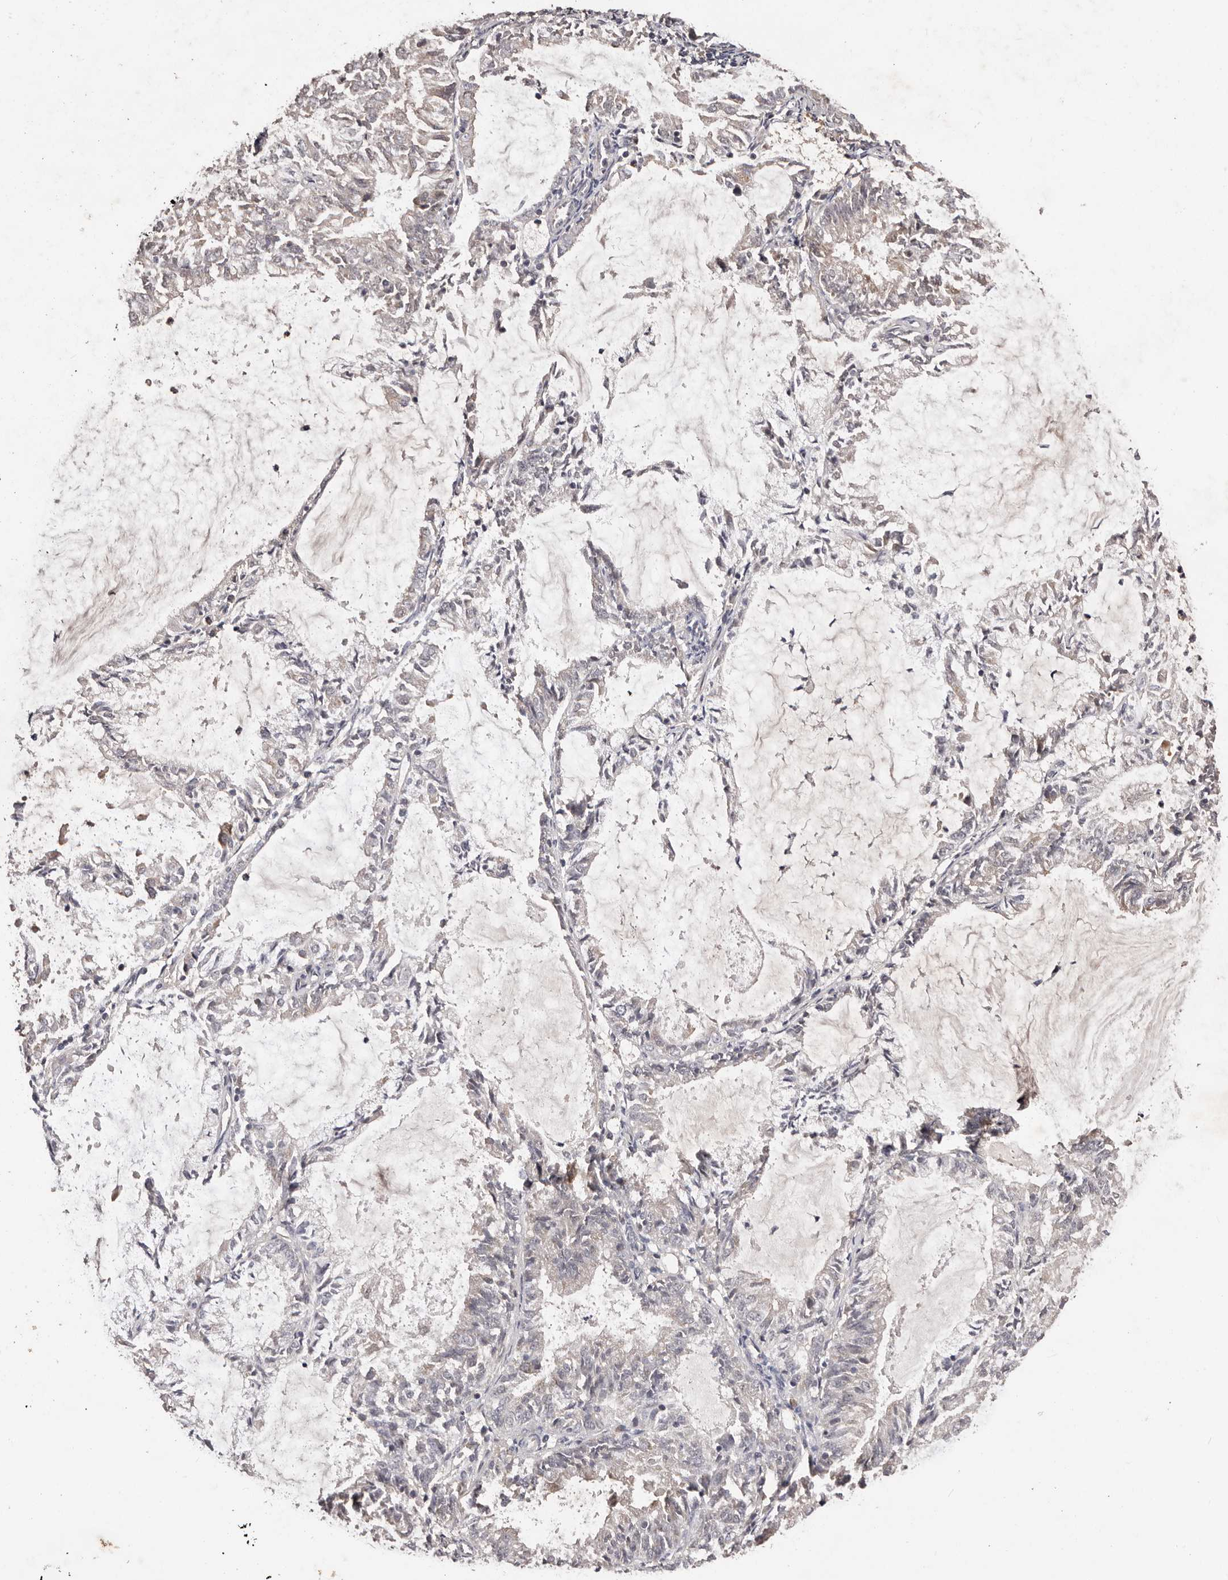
{"staining": {"intensity": "negative", "quantity": "none", "location": "none"}, "tissue": "endometrial cancer", "cell_type": "Tumor cells", "image_type": "cancer", "snomed": [{"axis": "morphology", "description": "Adenocarcinoma, NOS"}, {"axis": "topography", "description": "Endometrium"}], "caption": "Tumor cells show no significant positivity in endometrial cancer (adenocarcinoma).", "gene": "LTV1", "patient": {"sex": "female", "age": 57}}